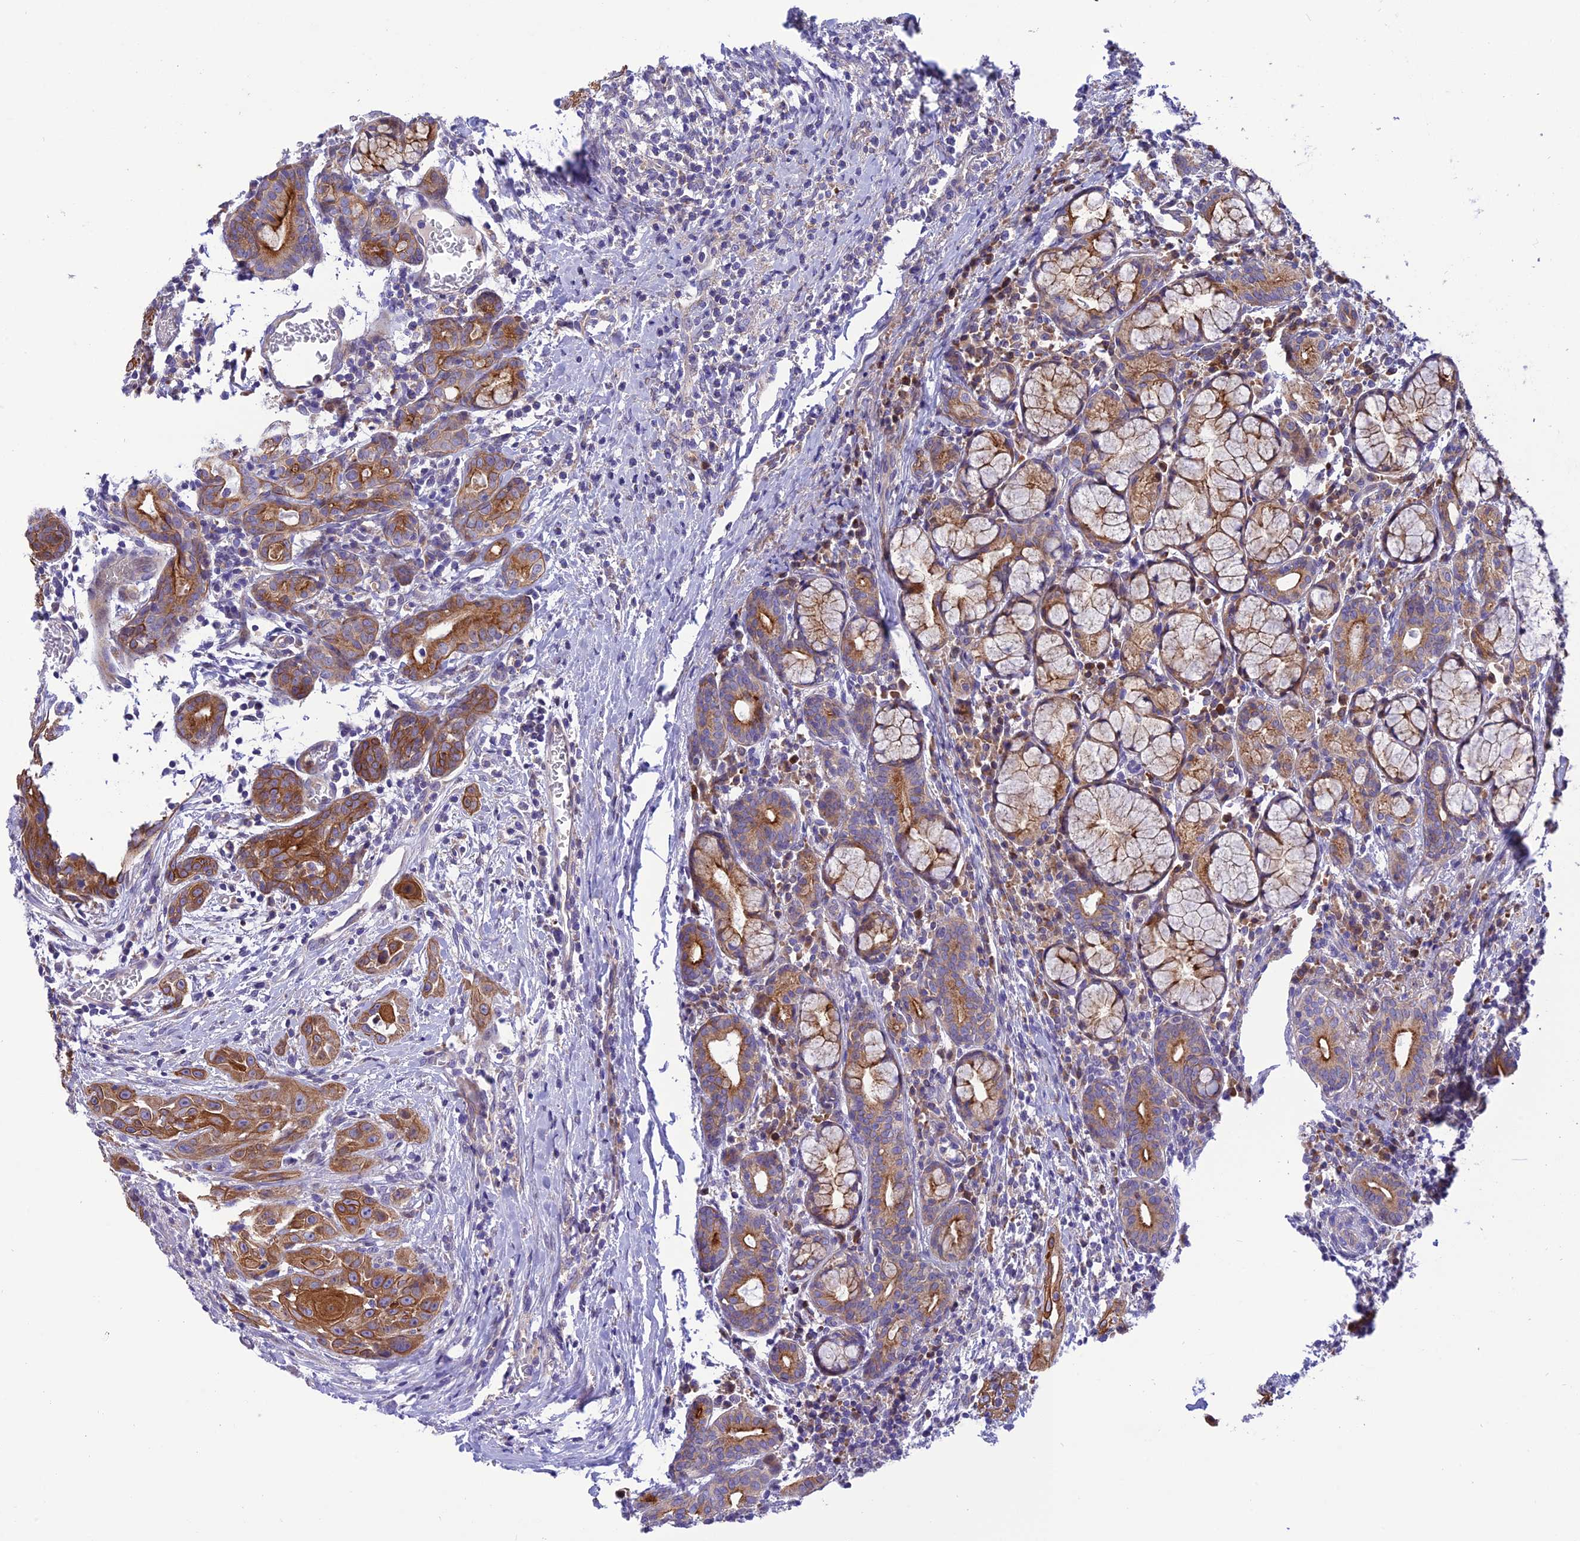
{"staining": {"intensity": "moderate", "quantity": ">75%", "location": "cytoplasmic/membranous"}, "tissue": "head and neck cancer", "cell_type": "Tumor cells", "image_type": "cancer", "snomed": [{"axis": "morphology", "description": "Squamous cell carcinoma, NOS"}, {"axis": "topography", "description": "Oral tissue"}, {"axis": "topography", "description": "Head-Neck"}], "caption": "A histopathology image of head and neck squamous cell carcinoma stained for a protein demonstrates moderate cytoplasmic/membranous brown staining in tumor cells. Nuclei are stained in blue.", "gene": "JMY", "patient": {"sex": "female", "age": 50}}